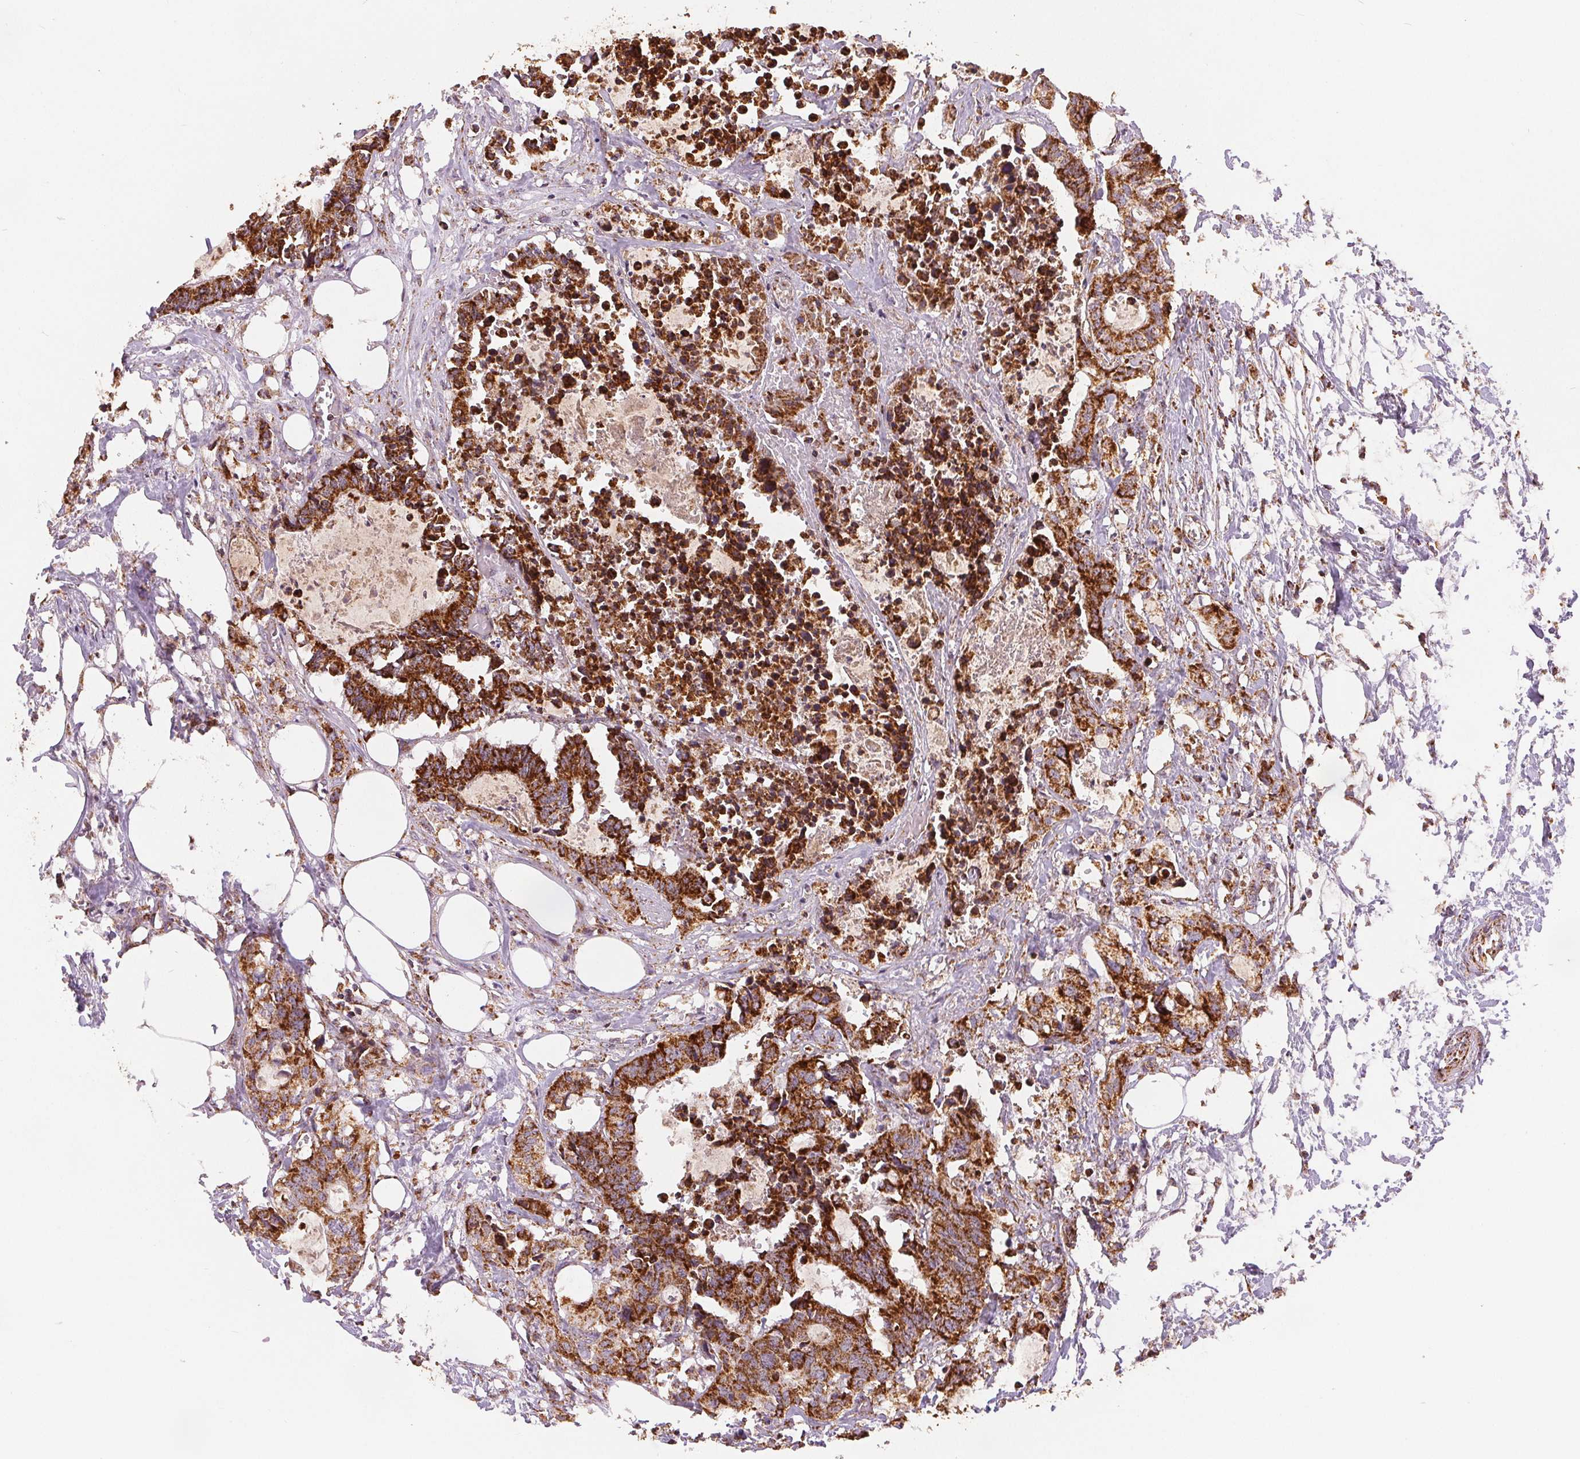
{"staining": {"intensity": "strong", "quantity": ">75%", "location": "cytoplasmic/membranous"}, "tissue": "colorectal cancer", "cell_type": "Tumor cells", "image_type": "cancer", "snomed": [{"axis": "morphology", "description": "Adenocarcinoma, NOS"}, {"axis": "topography", "description": "Colon"}, {"axis": "topography", "description": "Rectum"}], "caption": "High-magnification brightfield microscopy of colorectal cancer stained with DAB (3,3'-diaminobenzidine) (brown) and counterstained with hematoxylin (blue). tumor cells exhibit strong cytoplasmic/membranous expression is present in about>75% of cells. Nuclei are stained in blue.", "gene": "SDHB", "patient": {"sex": "male", "age": 57}}